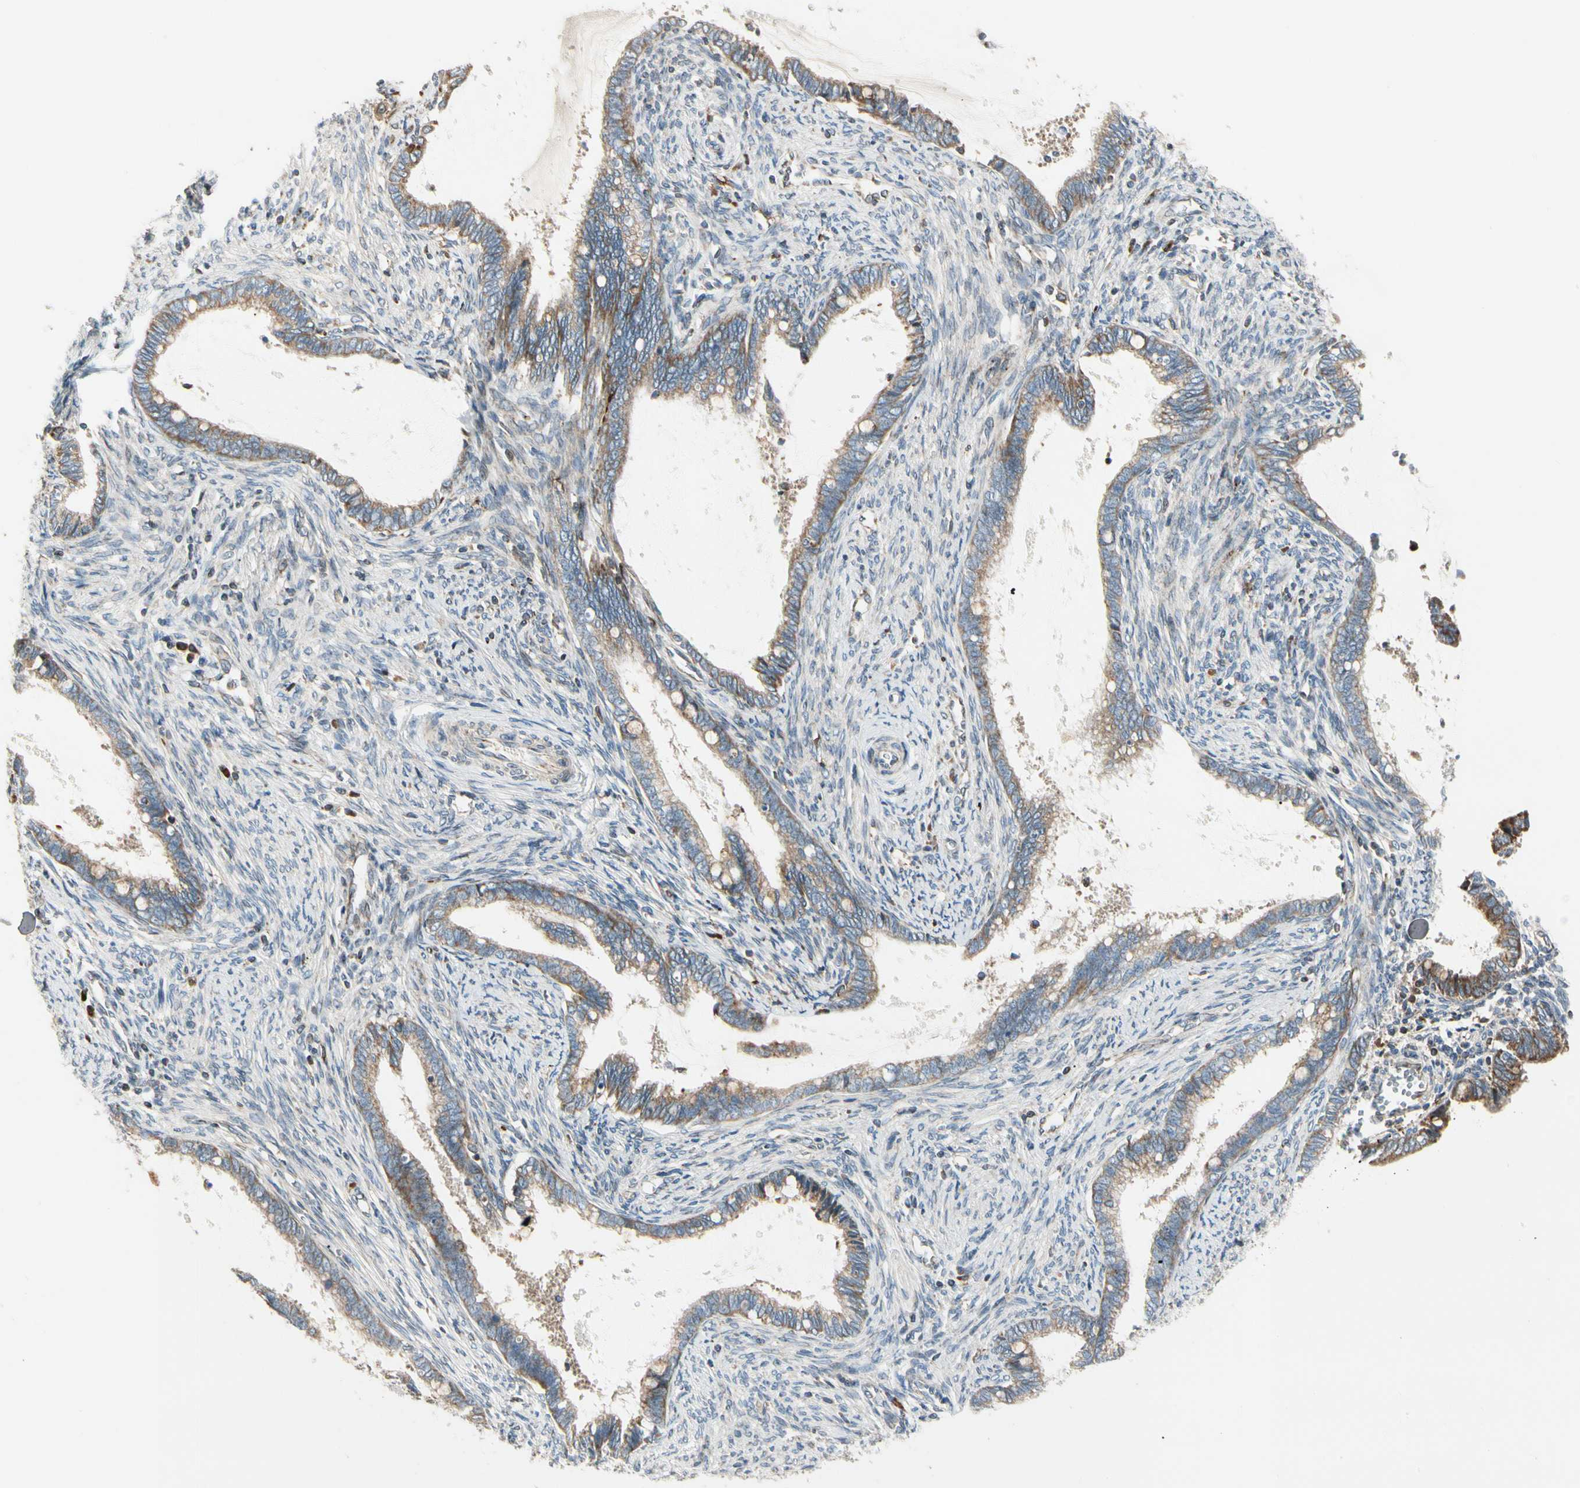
{"staining": {"intensity": "weak", "quantity": ">75%", "location": "cytoplasmic/membranous"}, "tissue": "cervical cancer", "cell_type": "Tumor cells", "image_type": "cancer", "snomed": [{"axis": "morphology", "description": "Adenocarcinoma, NOS"}, {"axis": "topography", "description": "Cervix"}], "caption": "Immunohistochemistry micrograph of adenocarcinoma (cervical) stained for a protein (brown), which displays low levels of weak cytoplasmic/membranous positivity in about >75% of tumor cells.", "gene": "MRPL9", "patient": {"sex": "female", "age": 44}}